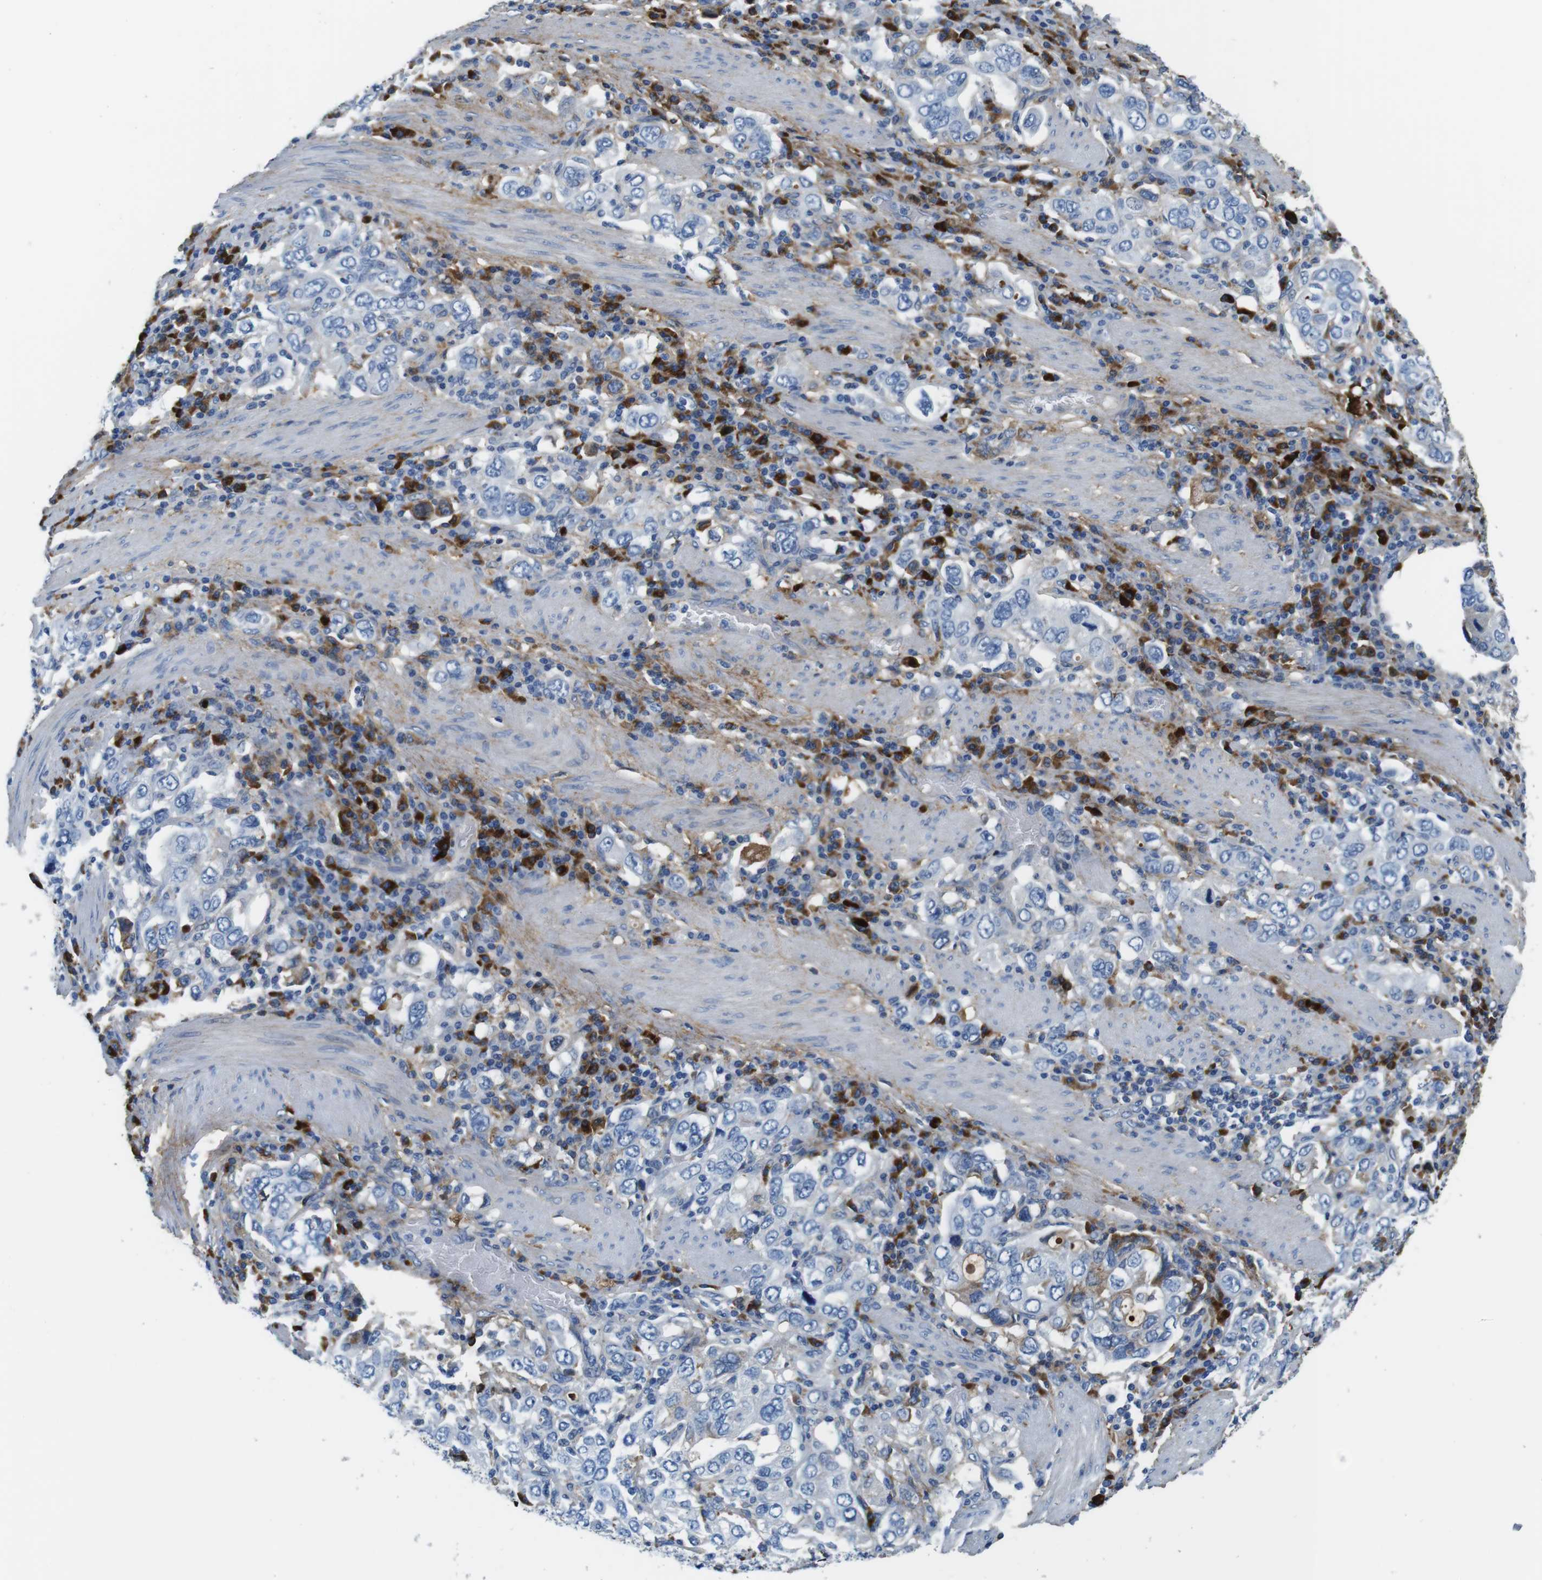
{"staining": {"intensity": "negative", "quantity": "none", "location": "none"}, "tissue": "stomach cancer", "cell_type": "Tumor cells", "image_type": "cancer", "snomed": [{"axis": "morphology", "description": "Adenocarcinoma, NOS"}, {"axis": "topography", "description": "Stomach, upper"}], "caption": "Human stomach adenocarcinoma stained for a protein using IHC displays no staining in tumor cells.", "gene": "IGKC", "patient": {"sex": "male", "age": 62}}